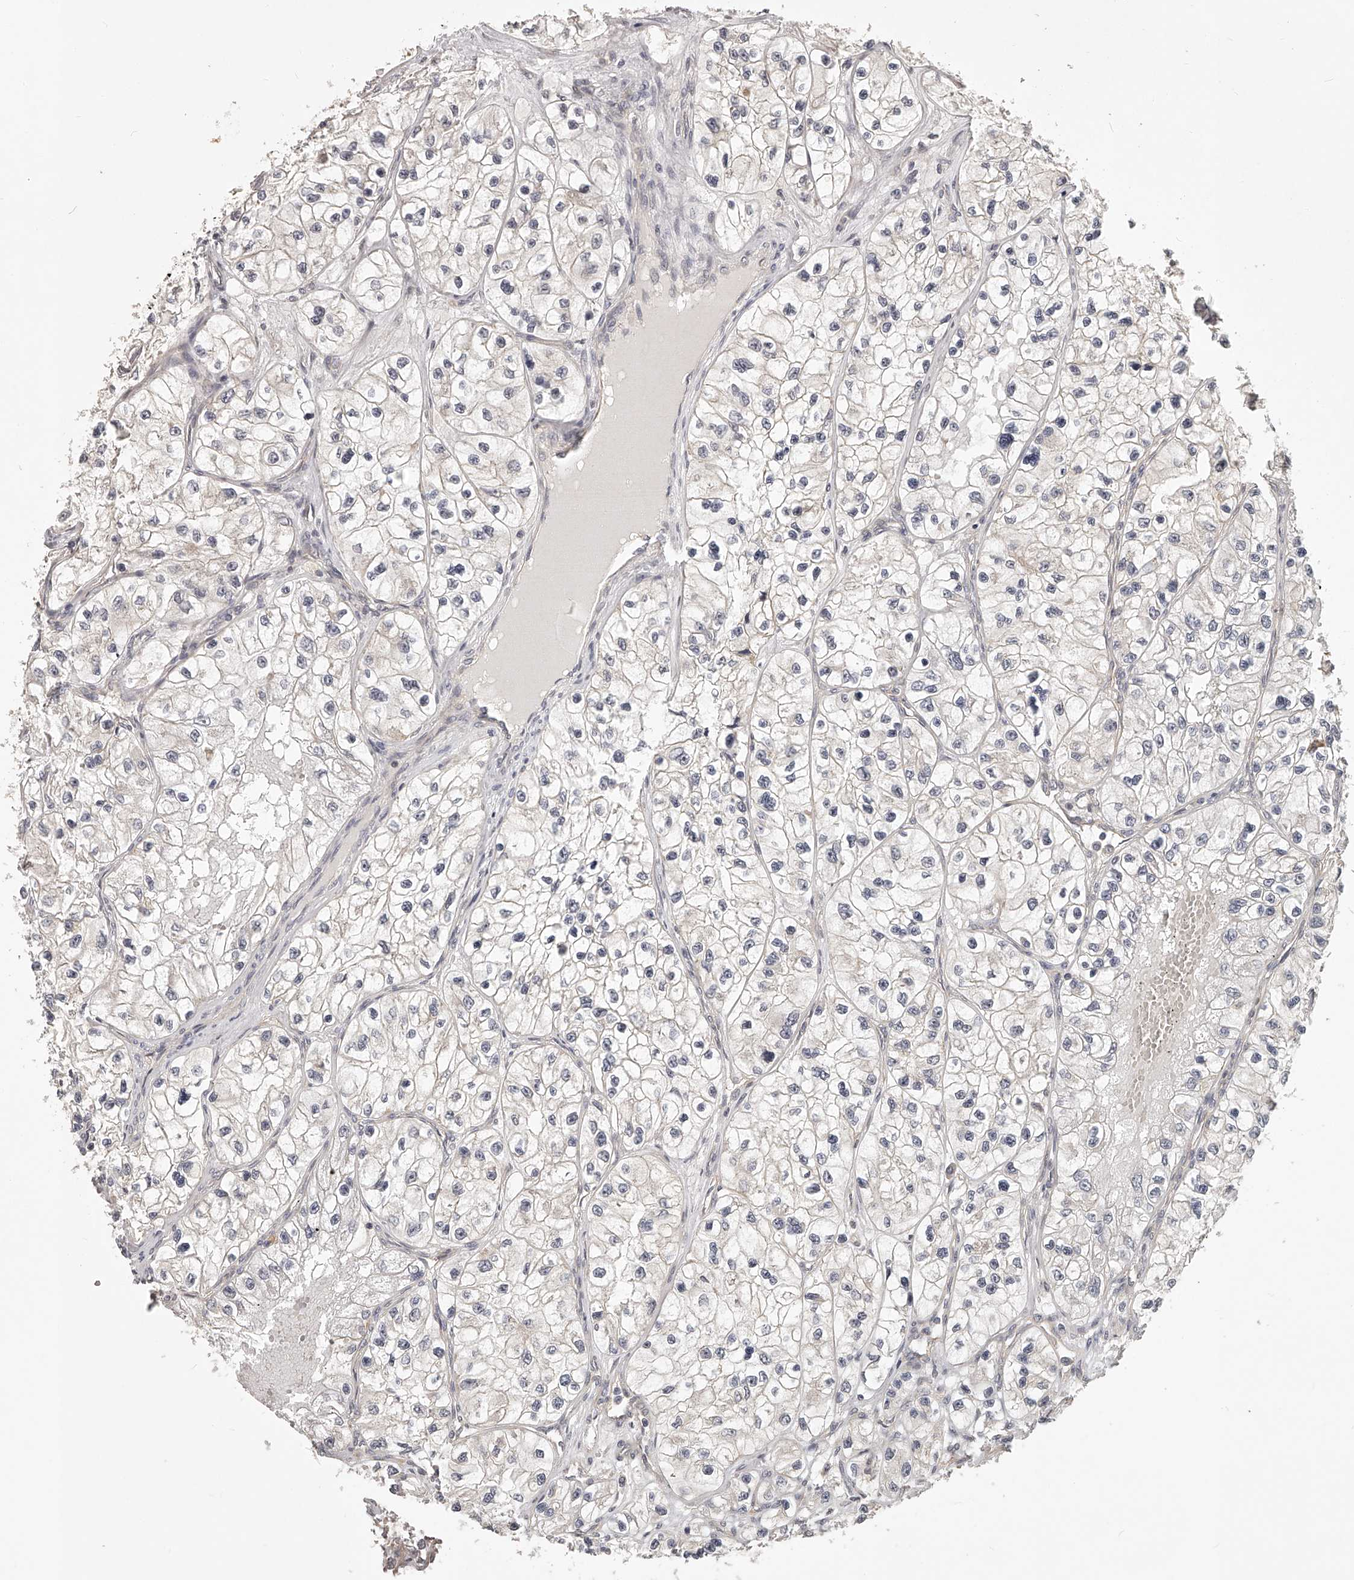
{"staining": {"intensity": "negative", "quantity": "none", "location": "none"}, "tissue": "renal cancer", "cell_type": "Tumor cells", "image_type": "cancer", "snomed": [{"axis": "morphology", "description": "Adenocarcinoma, NOS"}, {"axis": "topography", "description": "Kidney"}], "caption": "Immunohistochemical staining of human adenocarcinoma (renal) demonstrates no significant staining in tumor cells.", "gene": "ZNF582", "patient": {"sex": "female", "age": 57}}